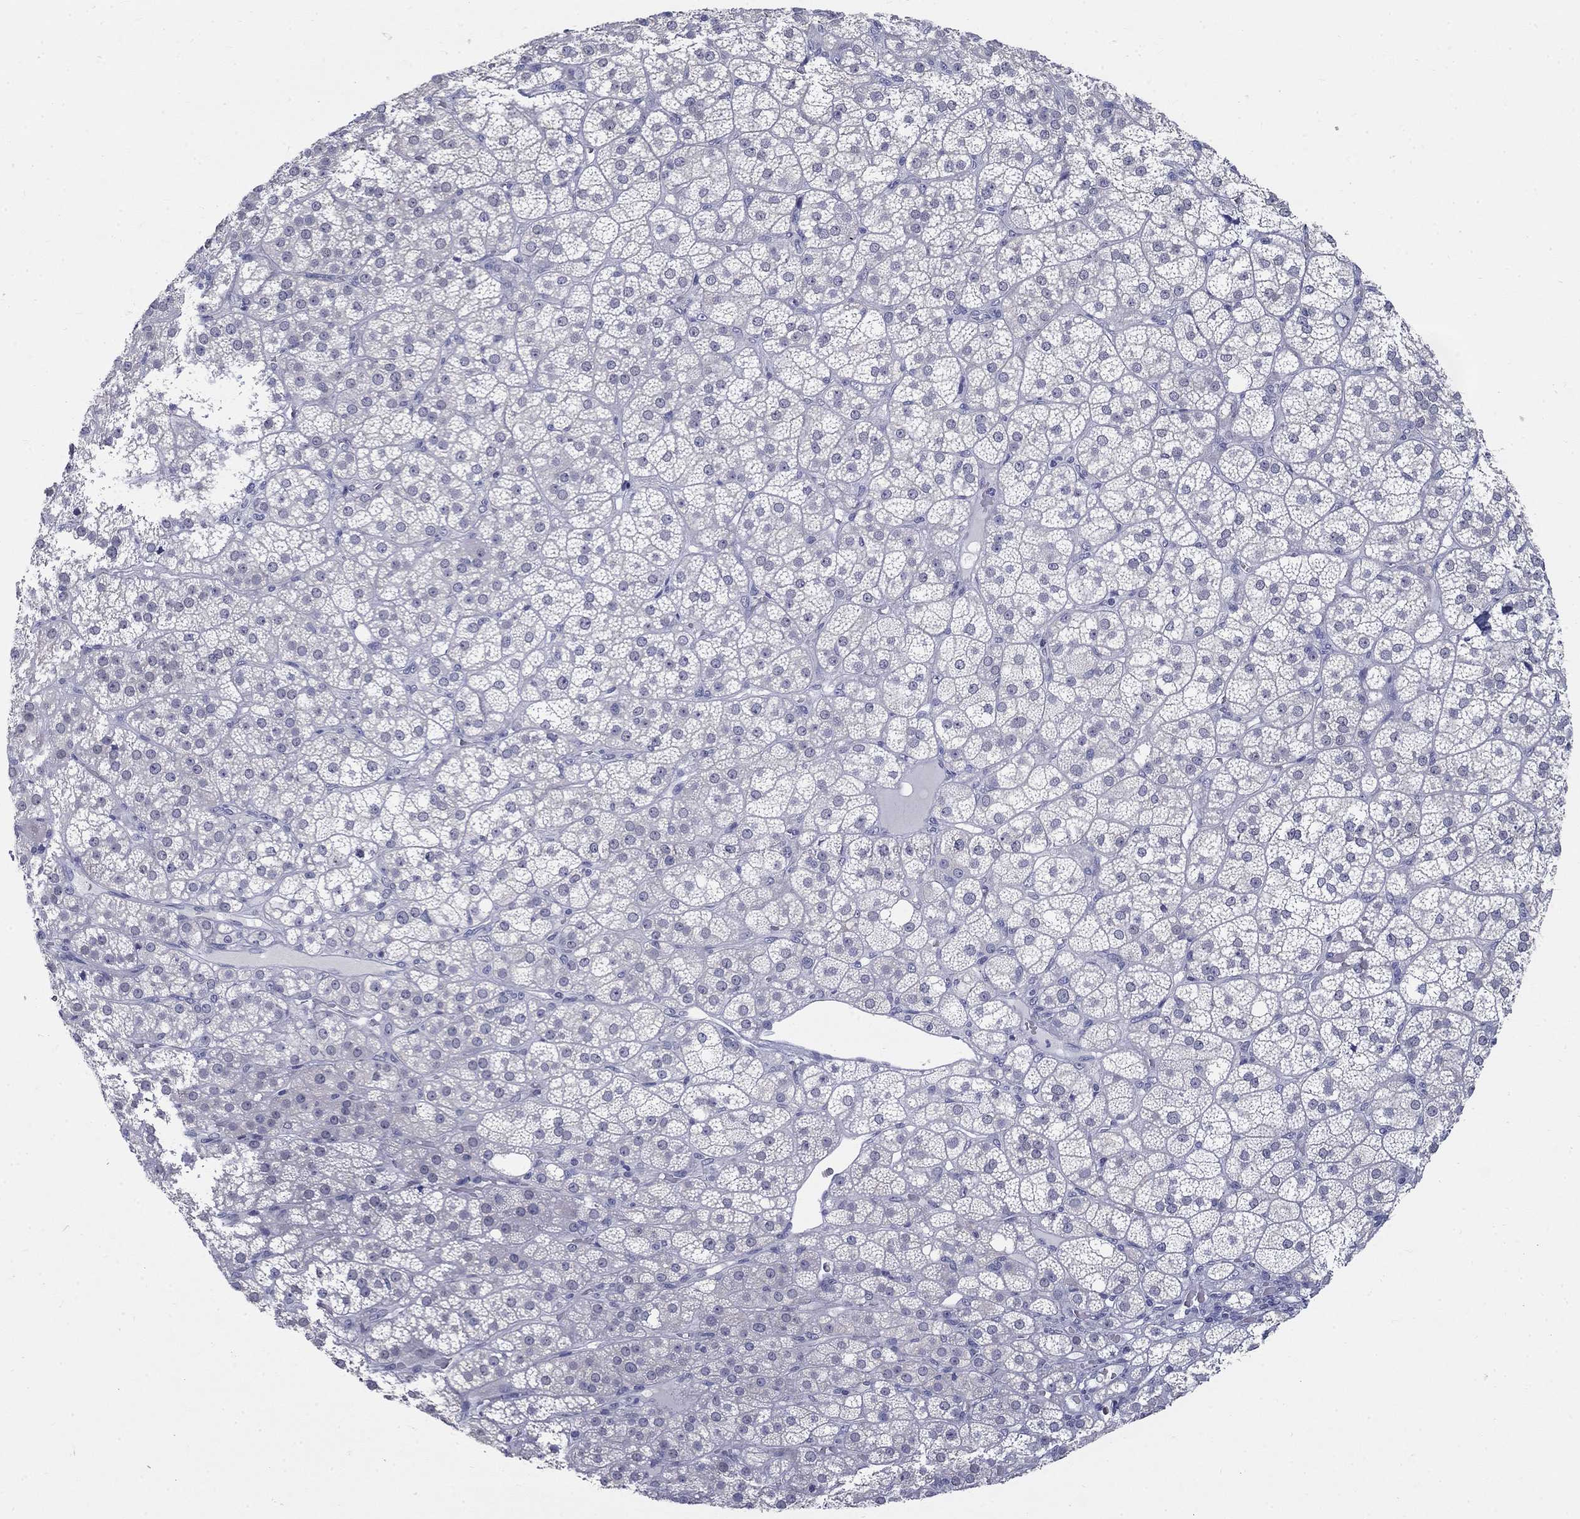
{"staining": {"intensity": "negative", "quantity": "none", "location": "none"}, "tissue": "adrenal gland", "cell_type": "Glandular cells", "image_type": "normal", "snomed": [{"axis": "morphology", "description": "Normal tissue, NOS"}, {"axis": "topography", "description": "Adrenal gland"}], "caption": "High magnification brightfield microscopy of unremarkable adrenal gland stained with DAB (3,3'-diaminobenzidine) (brown) and counterstained with hematoxylin (blue): glandular cells show no significant expression.", "gene": "C4orf19", "patient": {"sex": "female", "age": 60}}